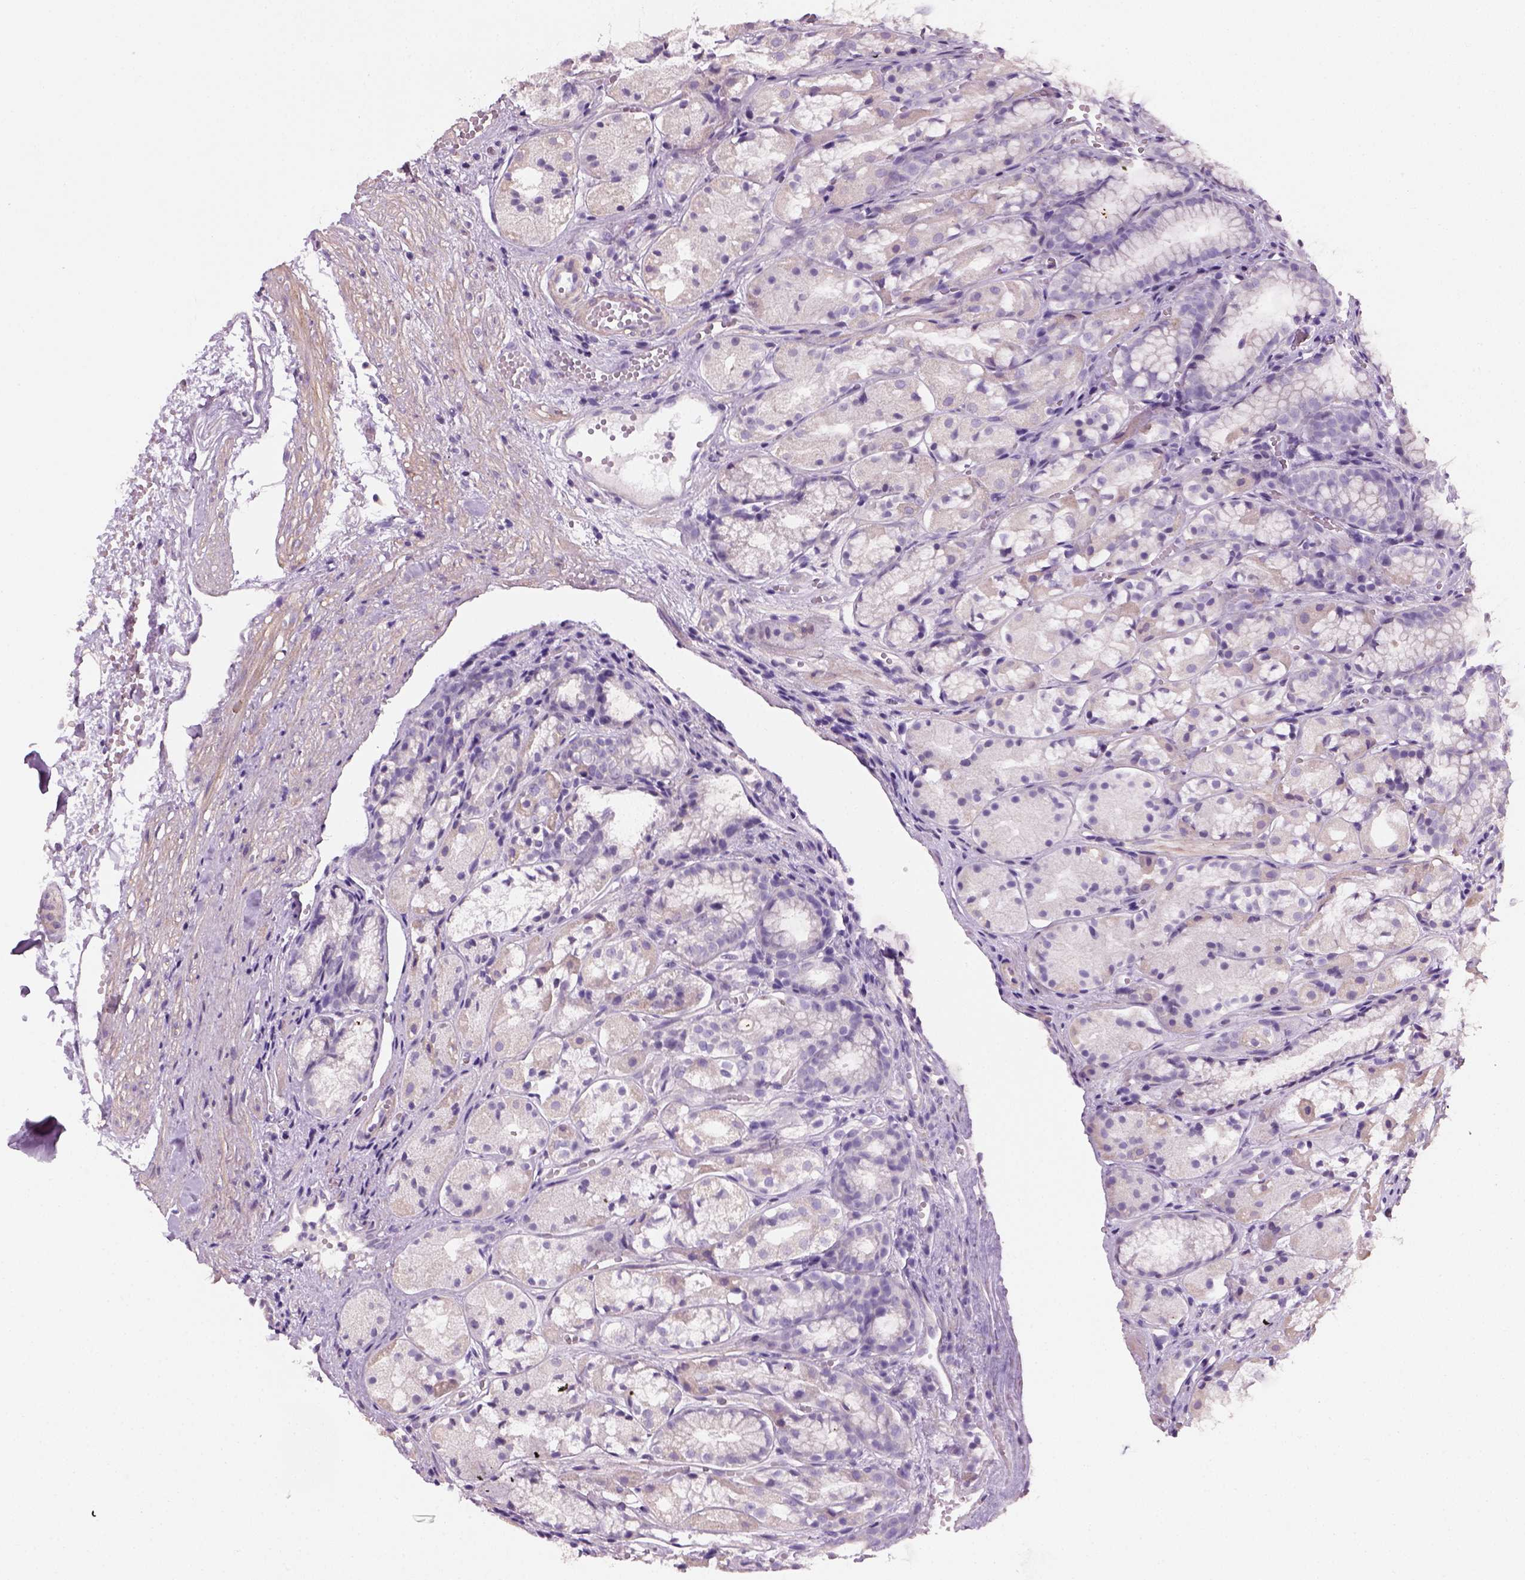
{"staining": {"intensity": "negative", "quantity": "none", "location": "none"}, "tissue": "stomach", "cell_type": "Glandular cells", "image_type": "normal", "snomed": [{"axis": "morphology", "description": "Normal tissue, NOS"}, {"axis": "topography", "description": "Stomach"}], "caption": "Photomicrograph shows no protein positivity in glandular cells of normal stomach. (Brightfield microscopy of DAB immunohistochemistry (IHC) at high magnification).", "gene": "ELOVL3", "patient": {"sex": "male", "age": 70}}